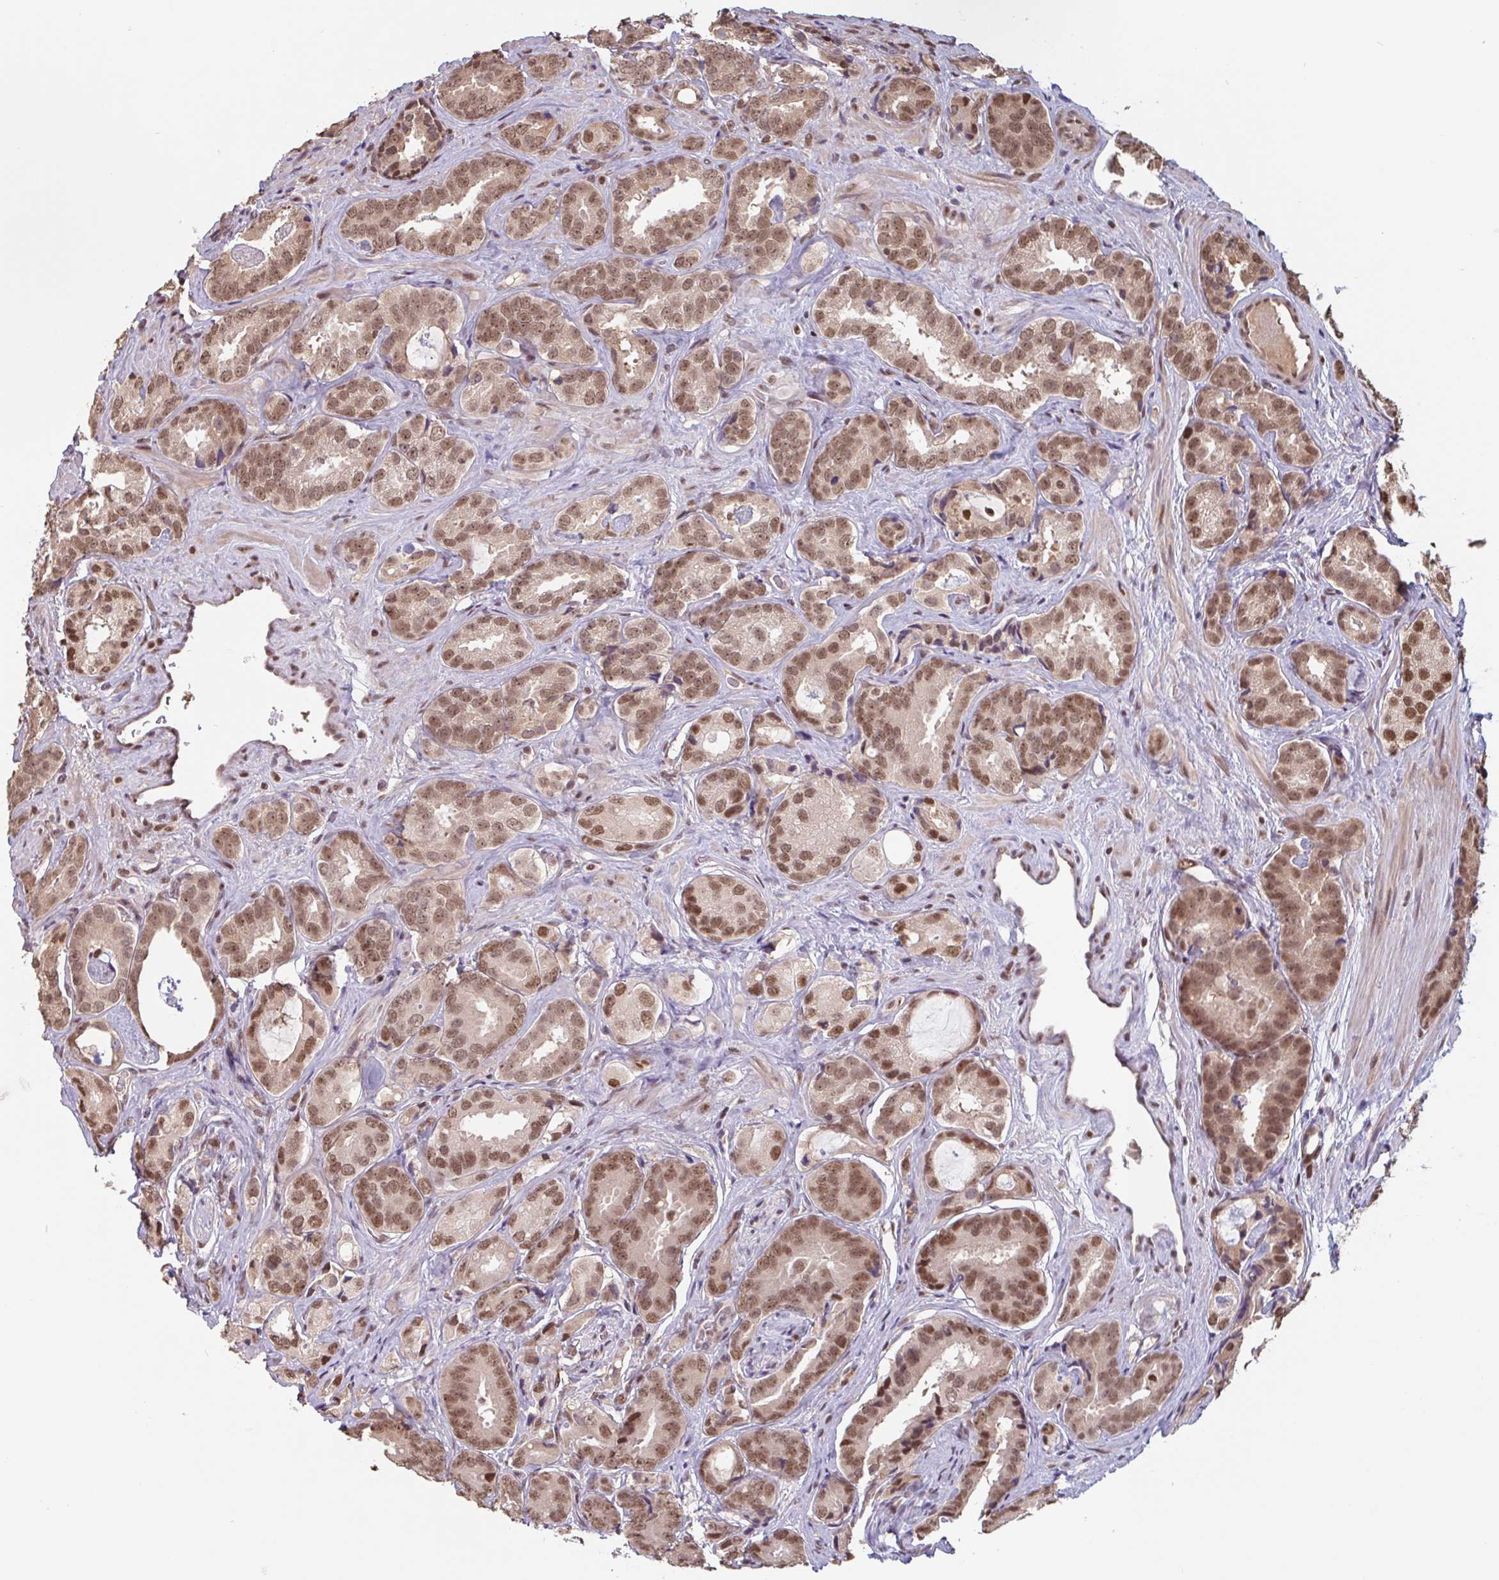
{"staining": {"intensity": "moderate", "quantity": ">75%", "location": "nuclear"}, "tissue": "prostate cancer", "cell_type": "Tumor cells", "image_type": "cancer", "snomed": [{"axis": "morphology", "description": "Adenocarcinoma, High grade"}, {"axis": "topography", "description": "Prostate"}], "caption": "Immunohistochemical staining of prostate cancer (high-grade adenocarcinoma) displays moderate nuclear protein expression in about >75% of tumor cells. (DAB IHC with brightfield microscopy, high magnification).", "gene": "DR1", "patient": {"sex": "male", "age": 71}}